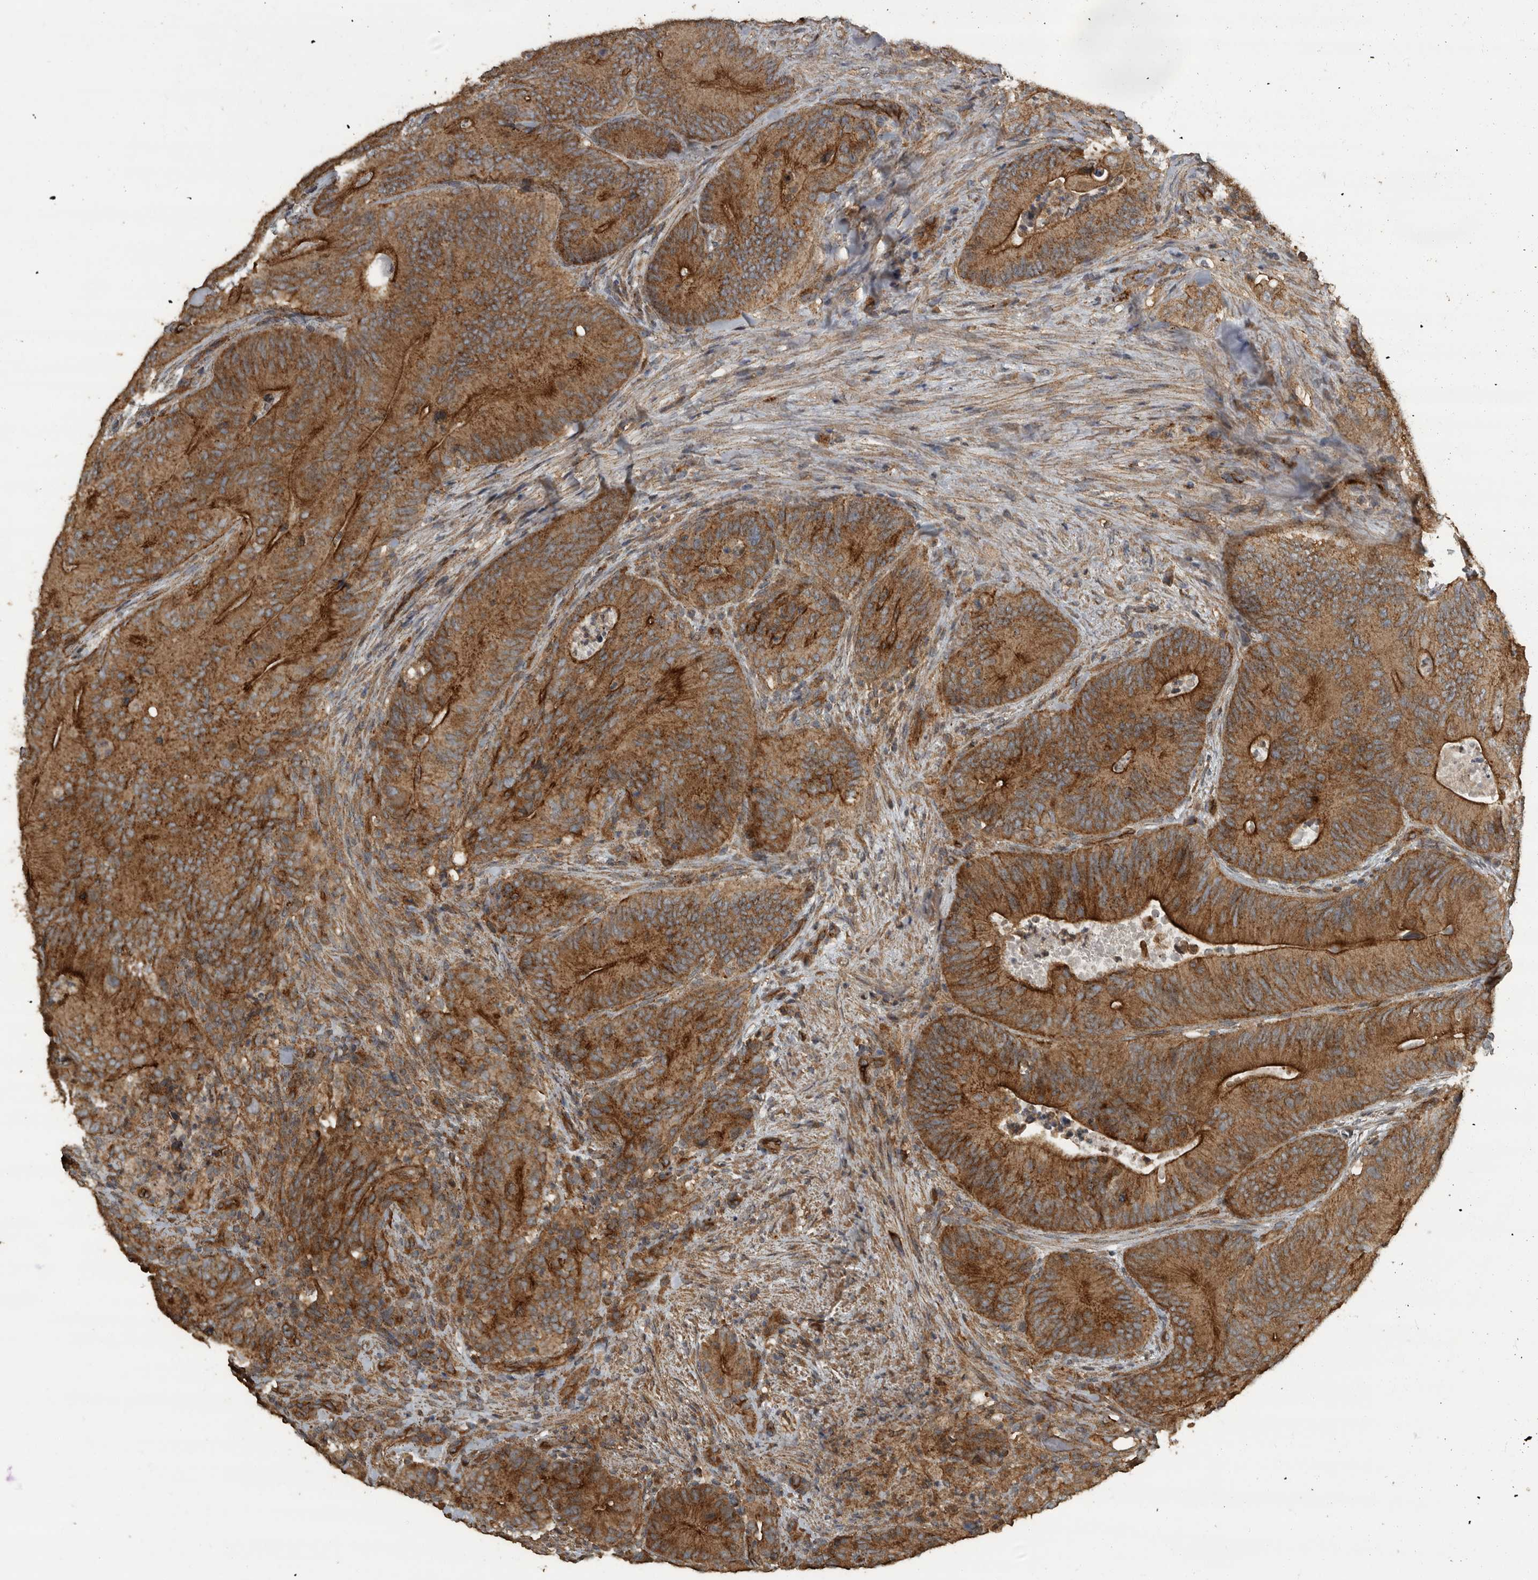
{"staining": {"intensity": "strong", "quantity": ">75%", "location": "cytoplasmic/membranous"}, "tissue": "colorectal cancer", "cell_type": "Tumor cells", "image_type": "cancer", "snomed": [{"axis": "morphology", "description": "Normal tissue, NOS"}, {"axis": "topography", "description": "Colon"}], "caption": "High-power microscopy captured an immunohistochemistry photomicrograph of colorectal cancer, revealing strong cytoplasmic/membranous expression in approximately >75% of tumor cells.", "gene": "IL15RA", "patient": {"sex": "female", "age": 82}}